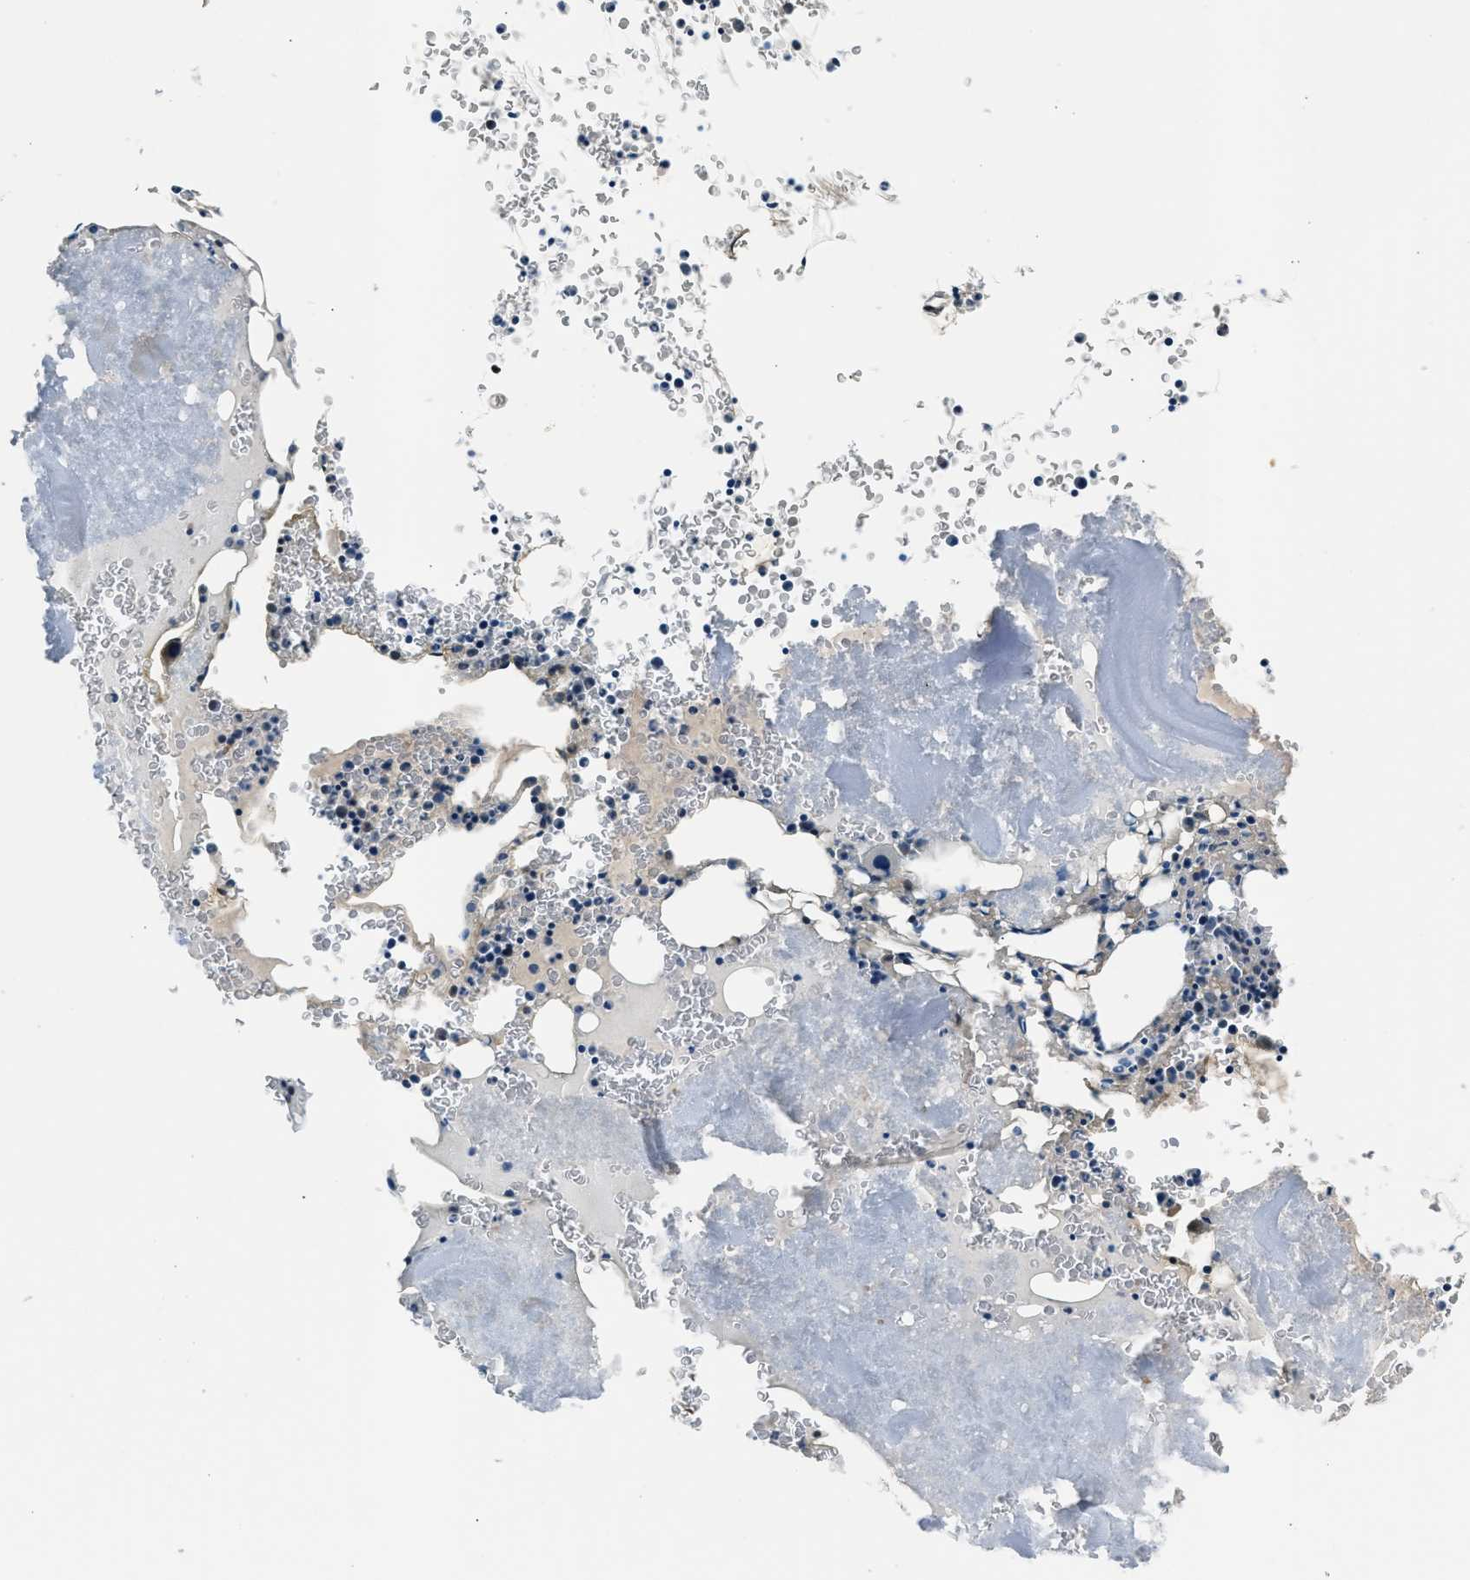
{"staining": {"intensity": "negative", "quantity": "none", "location": "none"}, "tissue": "bone marrow", "cell_type": "Hematopoietic cells", "image_type": "normal", "snomed": [{"axis": "morphology", "description": "Normal tissue, NOS"}, {"axis": "morphology", "description": "Inflammation, NOS"}, {"axis": "topography", "description": "Bone marrow"}], "caption": "High magnification brightfield microscopy of normal bone marrow stained with DAB (3,3'-diaminobenzidine) (brown) and counterstained with hematoxylin (blue): hematopoietic cells show no significant staining.", "gene": "LMLN", "patient": {"sex": "male", "age": 37}}